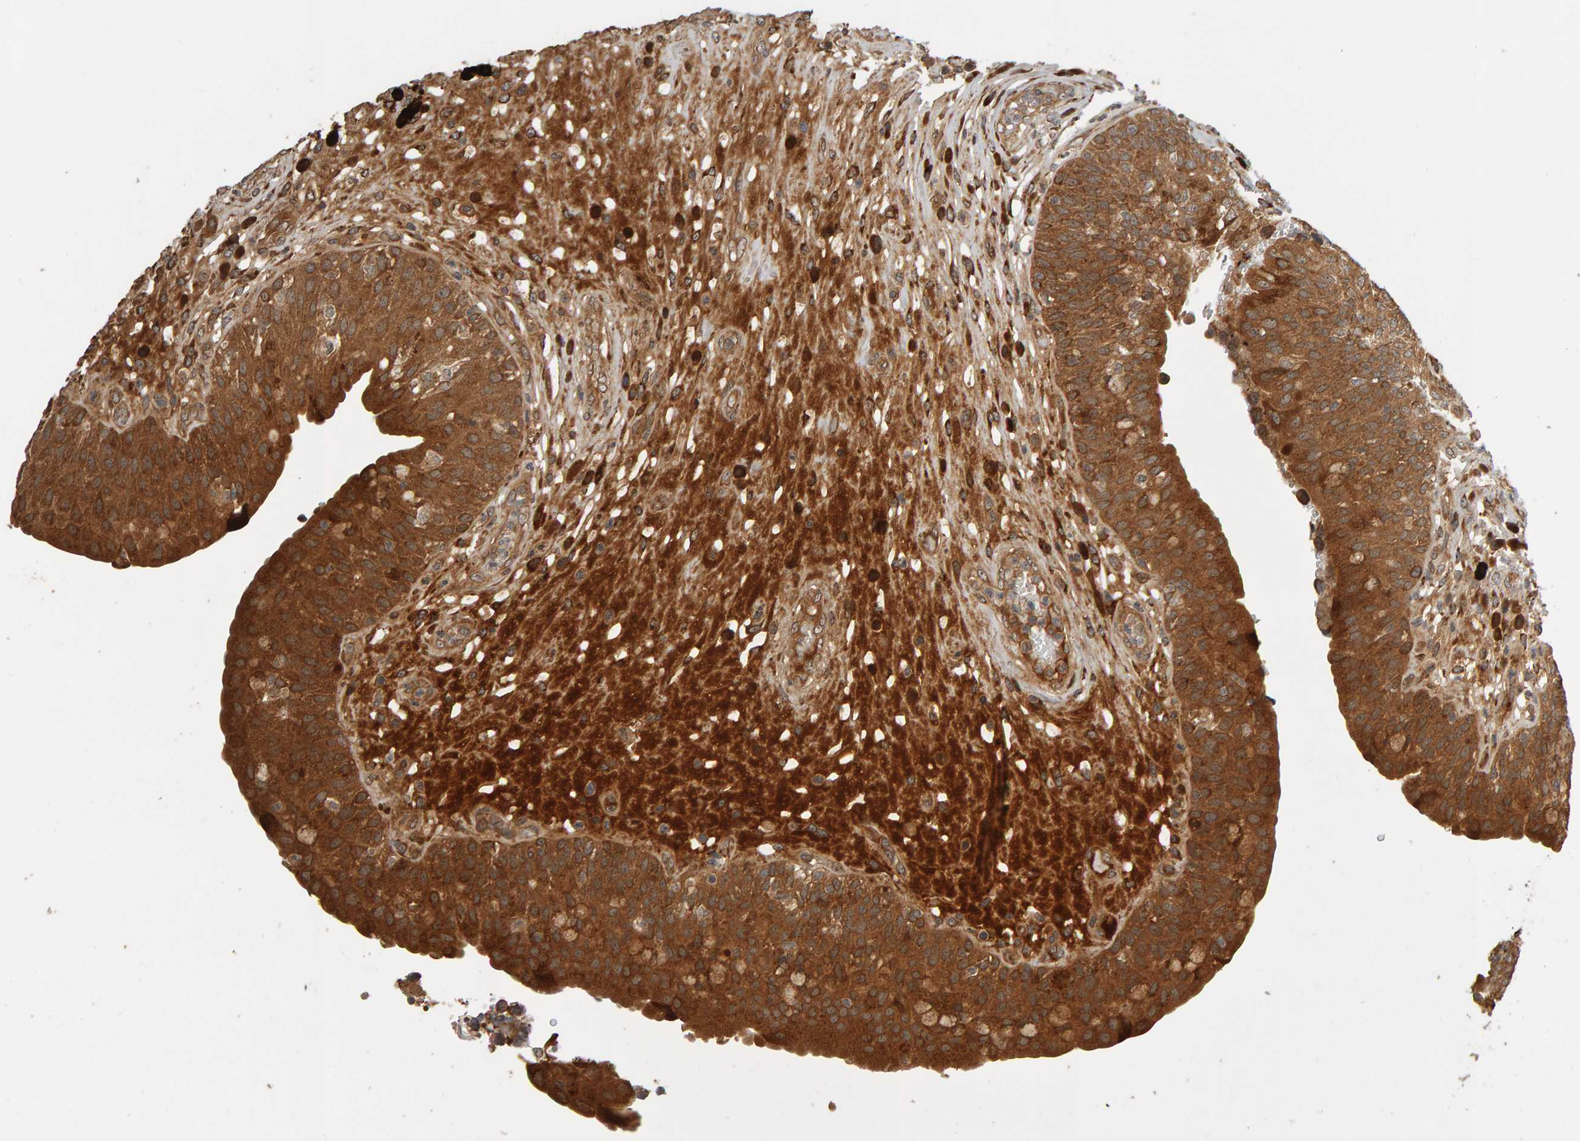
{"staining": {"intensity": "moderate", "quantity": ">75%", "location": "cytoplasmic/membranous"}, "tissue": "urinary bladder", "cell_type": "Urothelial cells", "image_type": "normal", "snomed": [{"axis": "morphology", "description": "Normal tissue, NOS"}, {"axis": "topography", "description": "Urinary bladder"}], "caption": "Immunohistochemistry (DAB (3,3'-diaminobenzidine)) staining of unremarkable urinary bladder displays moderate cytoplasmic/membranous protein positivity in about >75% of urothelial cells. The protein of interest is stained brown, and the nuclei are stained in blue (DAB IHC with brightfield microscopy, high magnification).", "gene": "ZFAND1", "patient": {"sex": "female", "age": 62}}